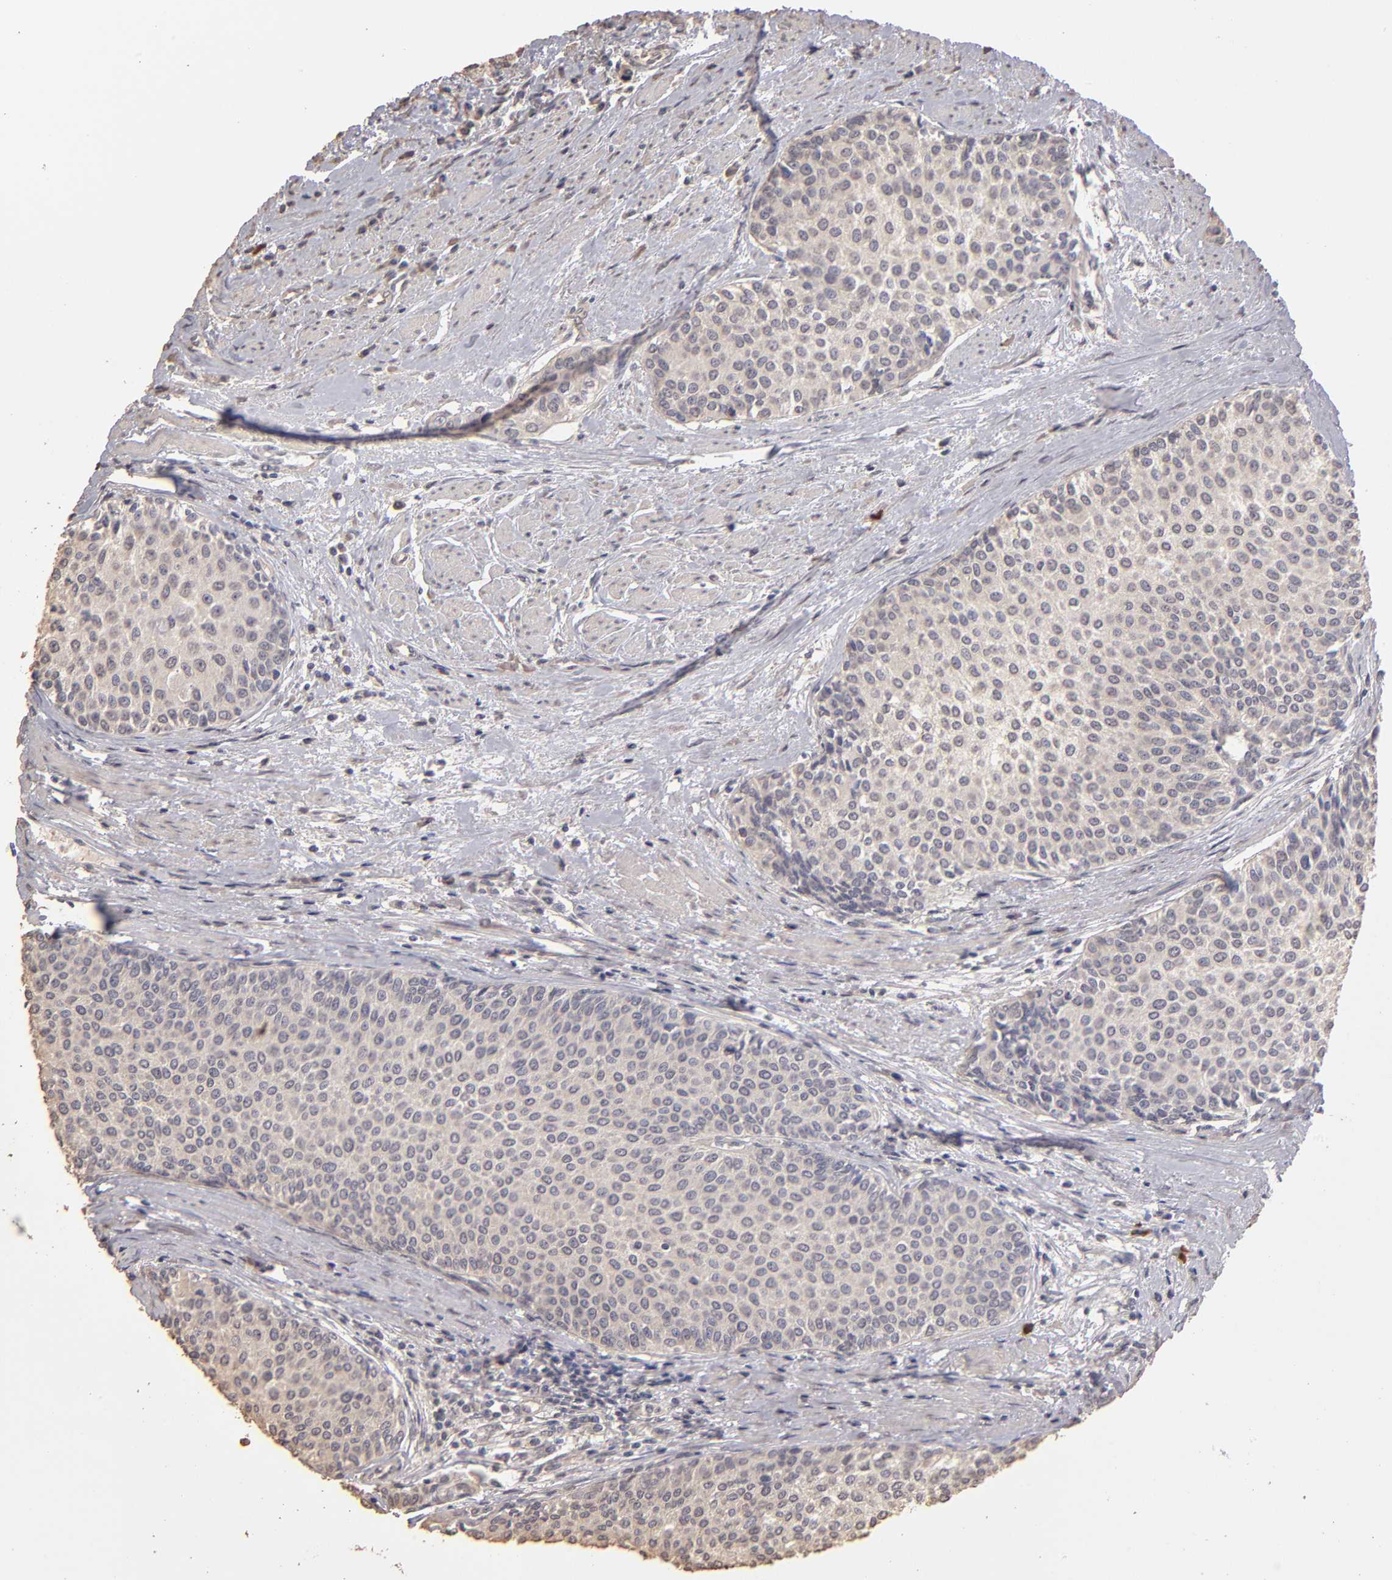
{"staining": {"intensity": "weak", "quantity": "<25%", "location": "cytoplasmic/membranous"}, "tissue": "urothelial cancer", "cell_type": "Tumor cells", "image_type": "cancer", "snomed": [{"axis": "morphology", "description": "Urothelial carcinoma, Low grade"}, {"axis": "topography", "description": "Urinary bladder"}], "caption": "Immunohistochemistry (IHC) of human urothelial cancer demonstrates no positivity in tumor cells. Brightfield microscopy of immunohistochemistry (IHC) stained with DAB (3,3'-diaminobenzidine) (brown) and hematoxylin (blue), captured at high magnification.", "gene": "OPHN1", "patient": {"sex": "female", "age": 73}}